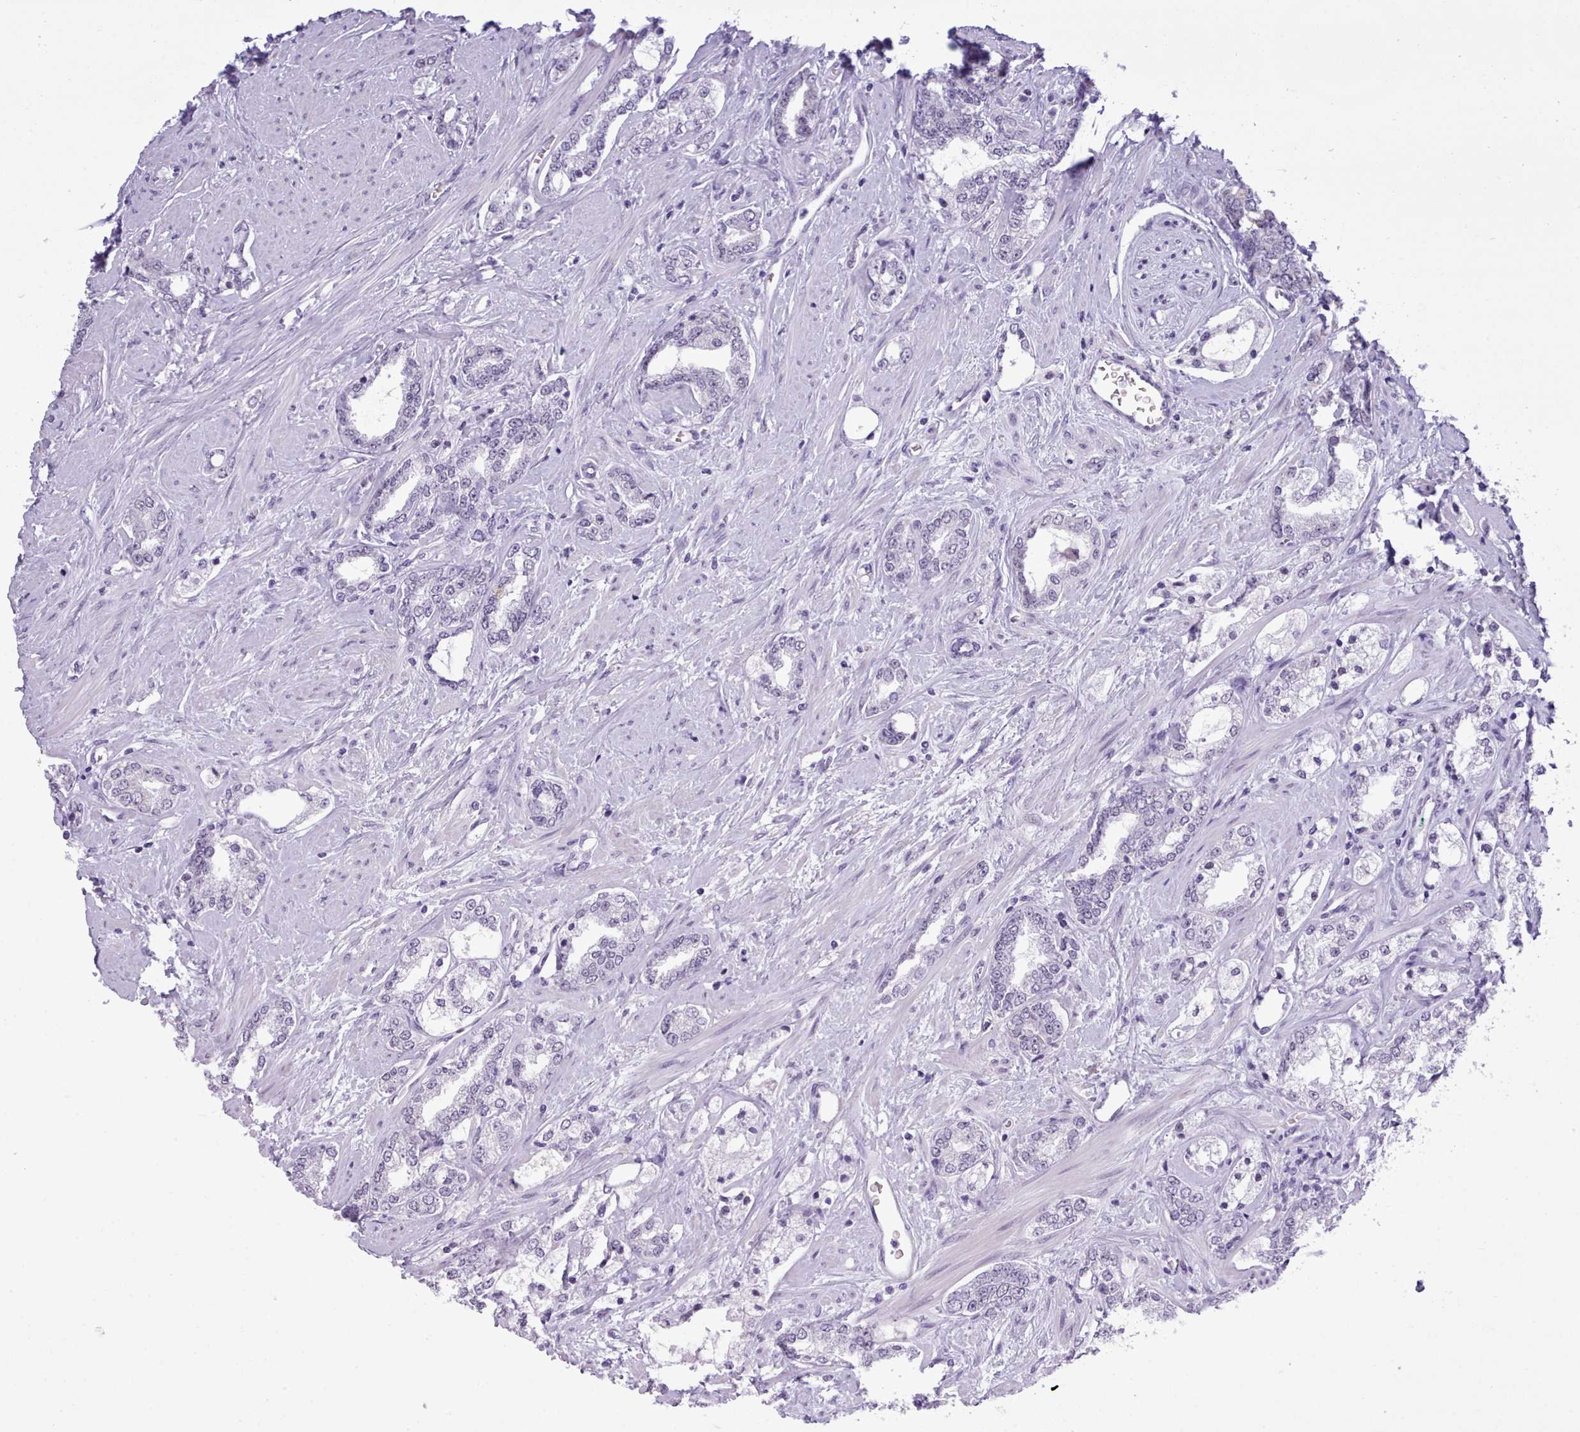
{"staining": {"intensity": "negative", "quantity": "none", "location": "none"}, "tissue": "prostate cancer", "cell_type": "Tumor cells", "image_type": "cancer", "snomed": [{"axis": "morphology", "description": "Adenocarcinoma, High grade"}, {"axis": "topography", "description": "Prostate"}], "caption": "DAB immunohistochemical staining of prostate cancer (adenocarcinoma (high-grade)) reveals no significant positivity in tumor cells.", "gene": "FBXO48", "patient": {"sex": "male", "age": 64}}